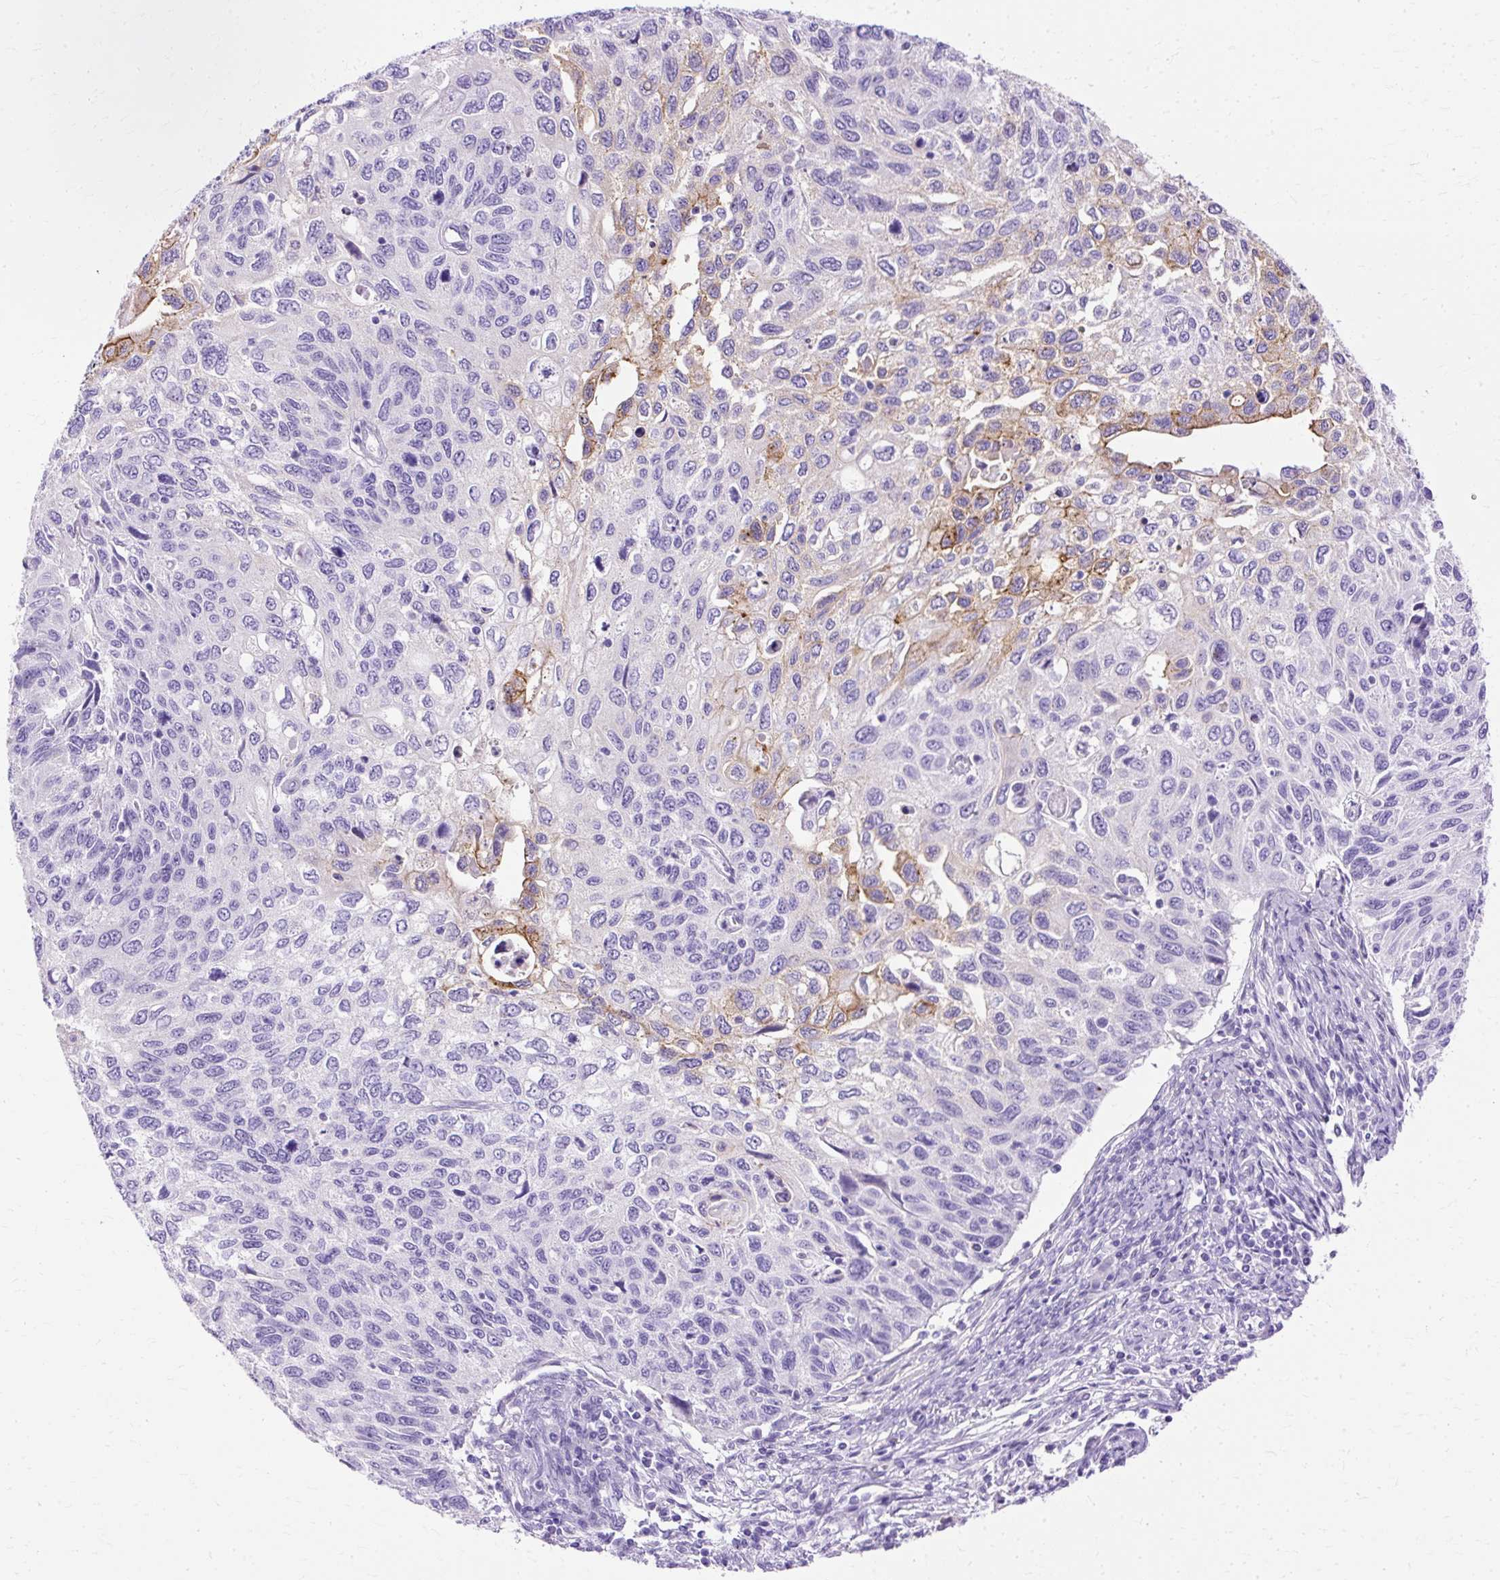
{"staining": {"intensity": "weak", "quantity": "<25%", "location": "cytoplasmic/membranous"}, "tissue": "cervical cancer", "cell_type": "Tumor cells", "image_type": "cancer", "snomed": [{"axis": "morphology", "description": "Squamous cell carcinoma, NOS"}, {"axis": "topography", "description": "Cervix"}], "caption": "Immunohistochemistry (IHC) of squamous cell carcinoma (cervical) displays no expression in tumor cells.", "gene": "MYO6", "patient": {"sex": "female", "age": 70}}